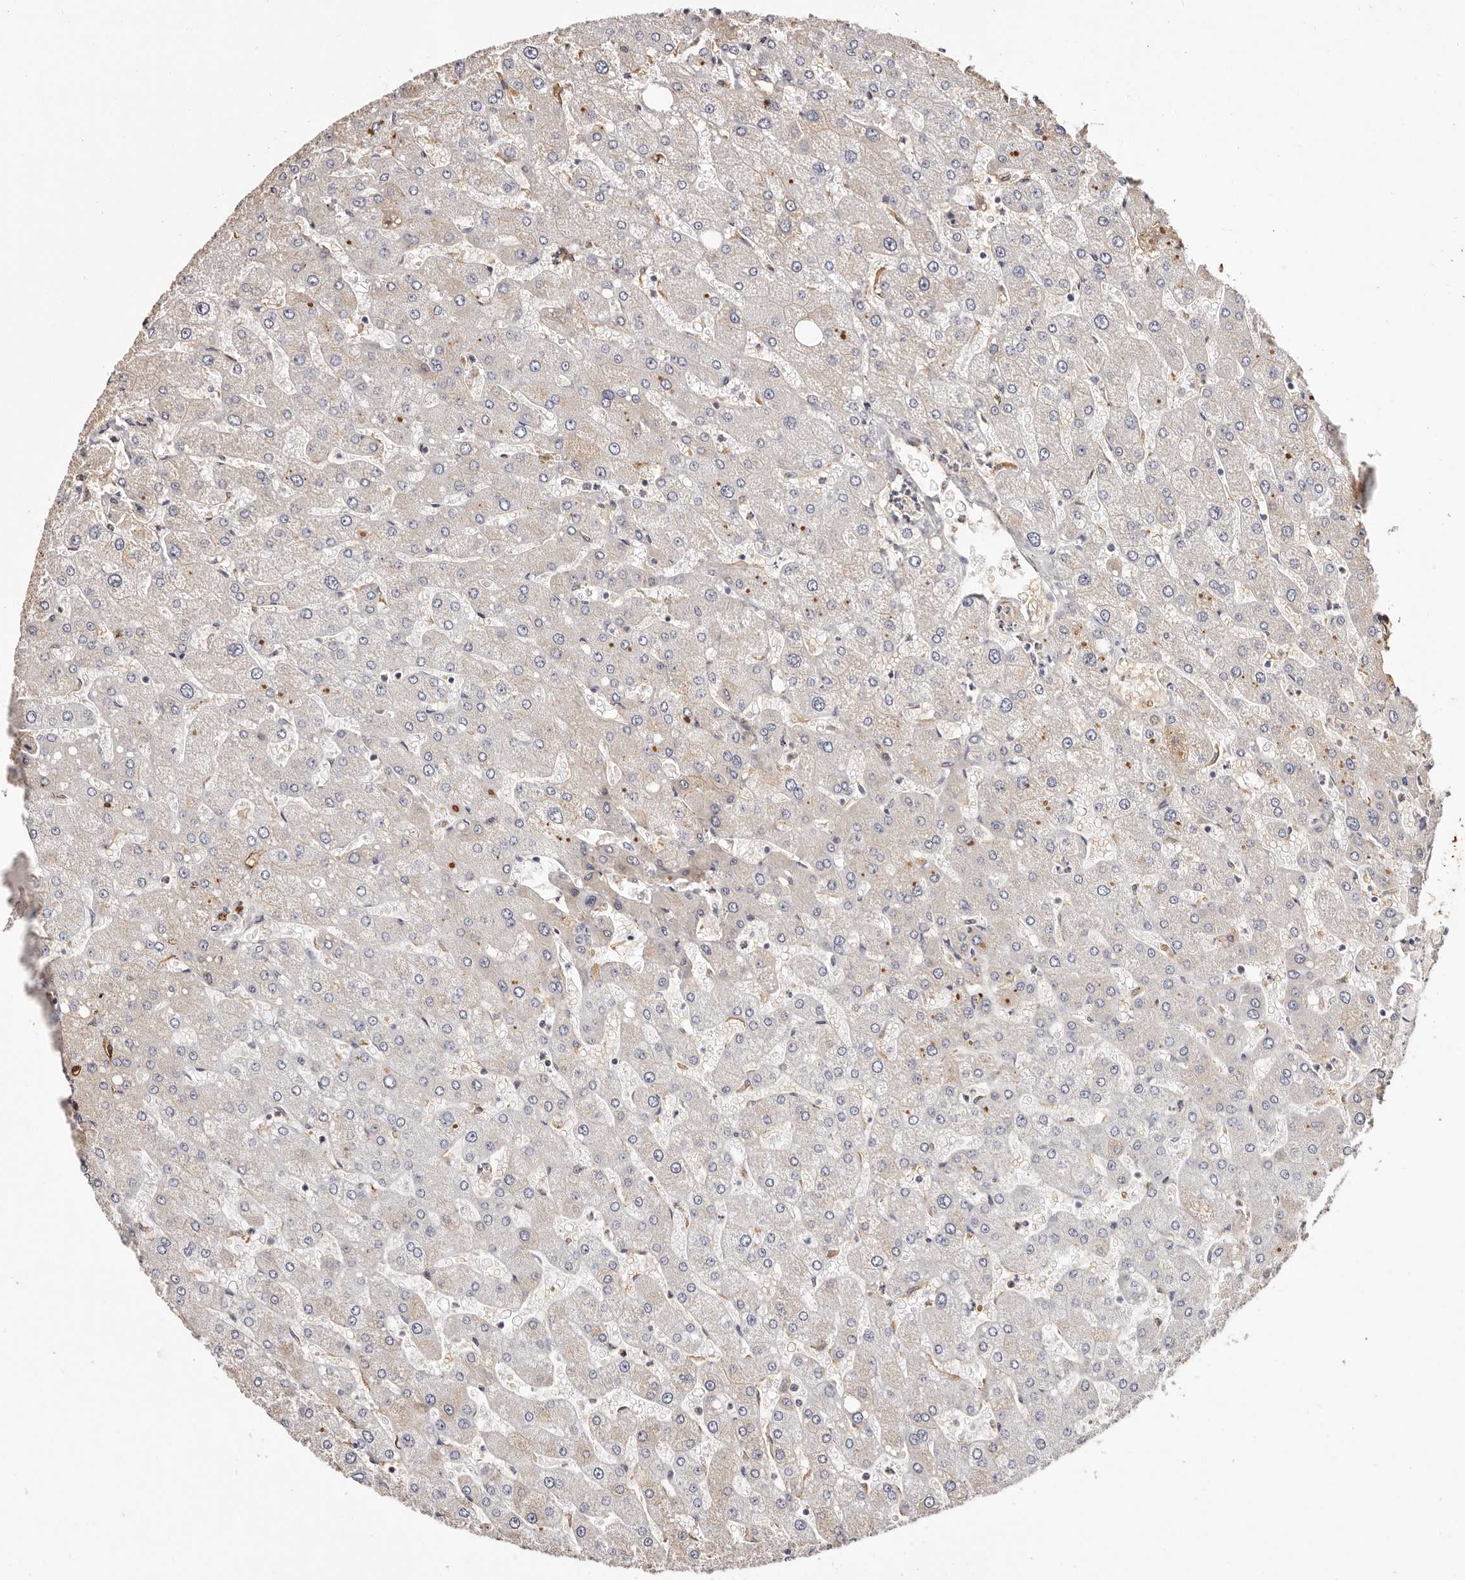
{"staining": {"intensity": "negative", "quantity": "none", "location": "none"}, "tissue": "liver", "cell_type": "Cholangiocytes", "image_type": "normal", "snomed": [{"axis": "morphology", "description": "Normal tissue, NOS"}, {"axis": "topography", "description": "Liver"}], "caption": "The photomicrograph demonstrates no staining of cholangiocytes in benign liver.", "gene": "ZNF557", "patient": {"sex": "male", "age": 55}}